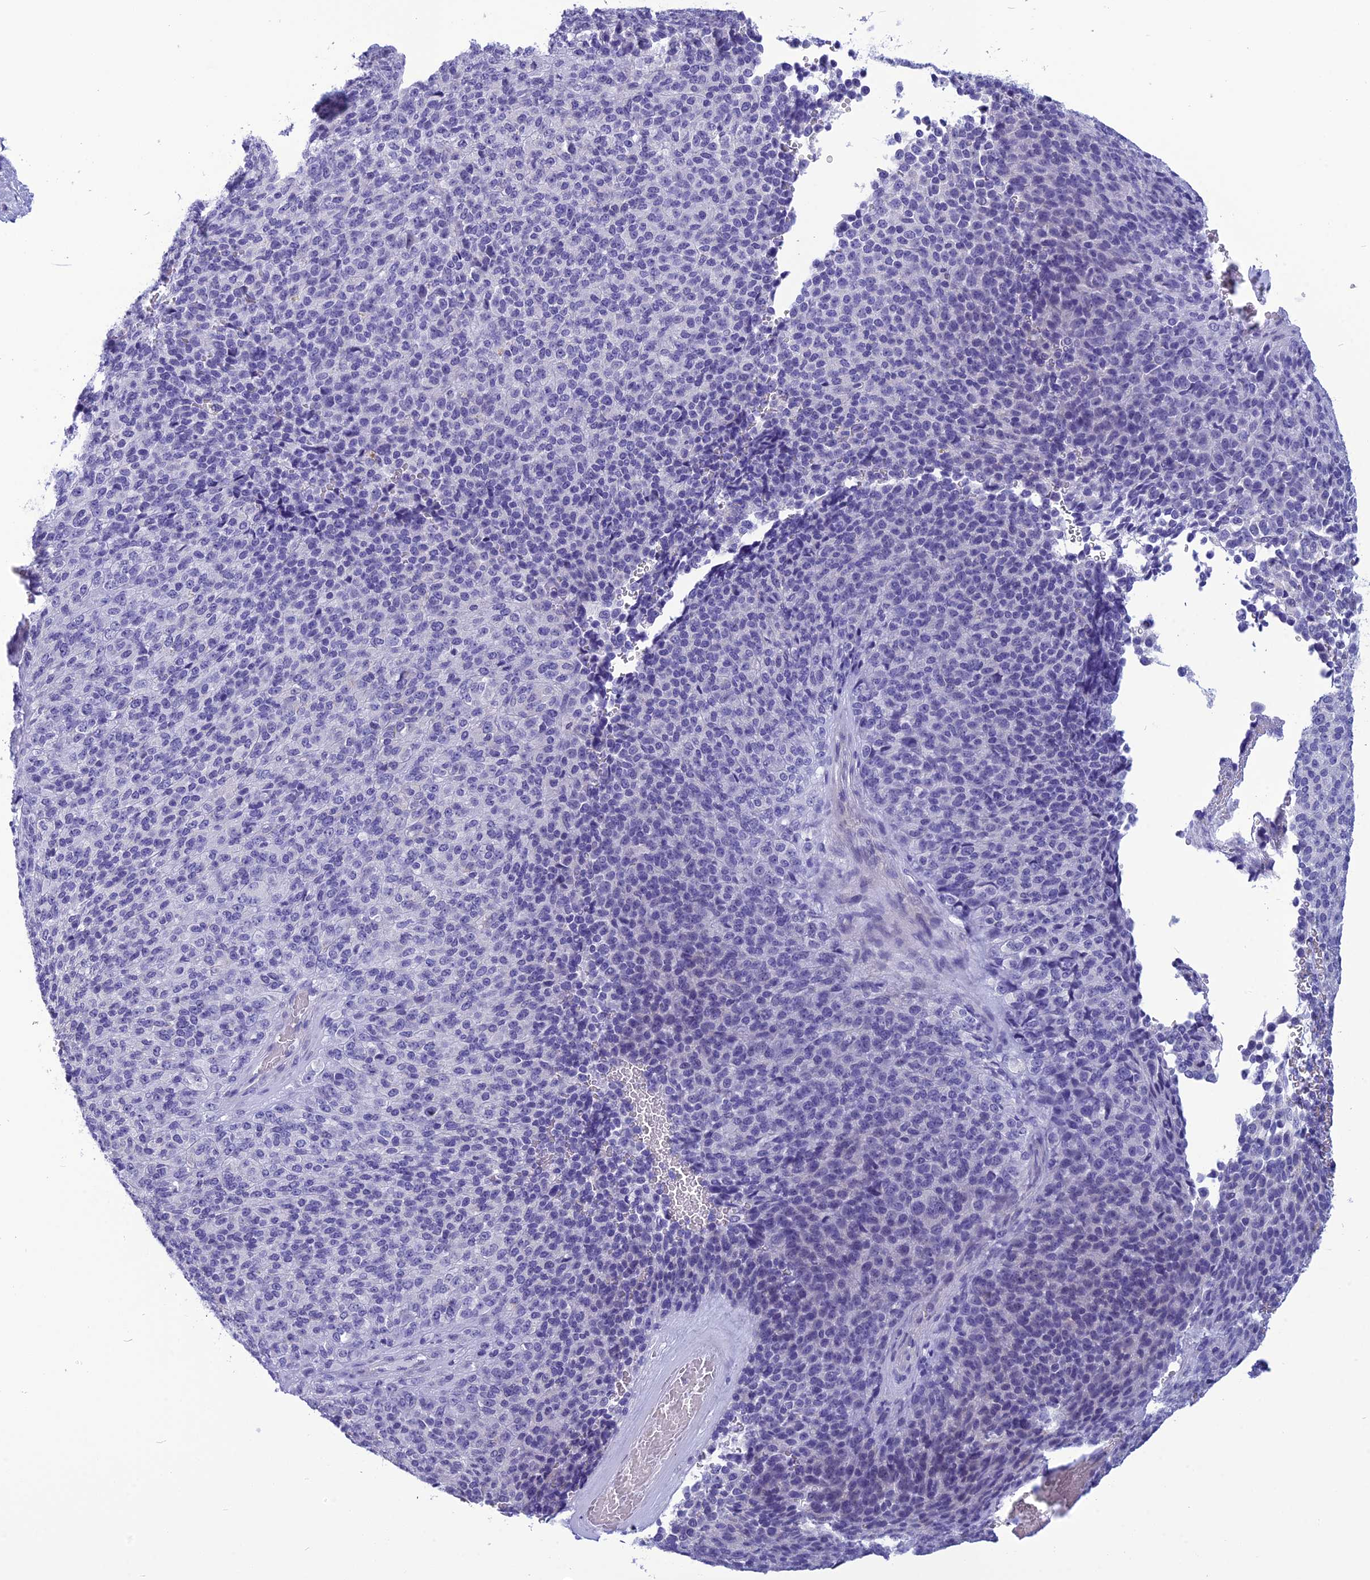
{"staining": {"intensity": "negative", "quantity": "none", "location": "none"}, "tissue": "melanoma", "cell_type": "Tumor cells", "image_type": "cancer", "snomed": [{"axis": "morphology", "description": "Malignant melanoma, Metastatic site"}, {"axis": "topography", "description": "Brain"}], "caption": "Tumor cells are negative for protein expression in human malignant melanoma (metastatic site).", "gene": "BBS2", "patient": {"sex": "female", "age": 56}}